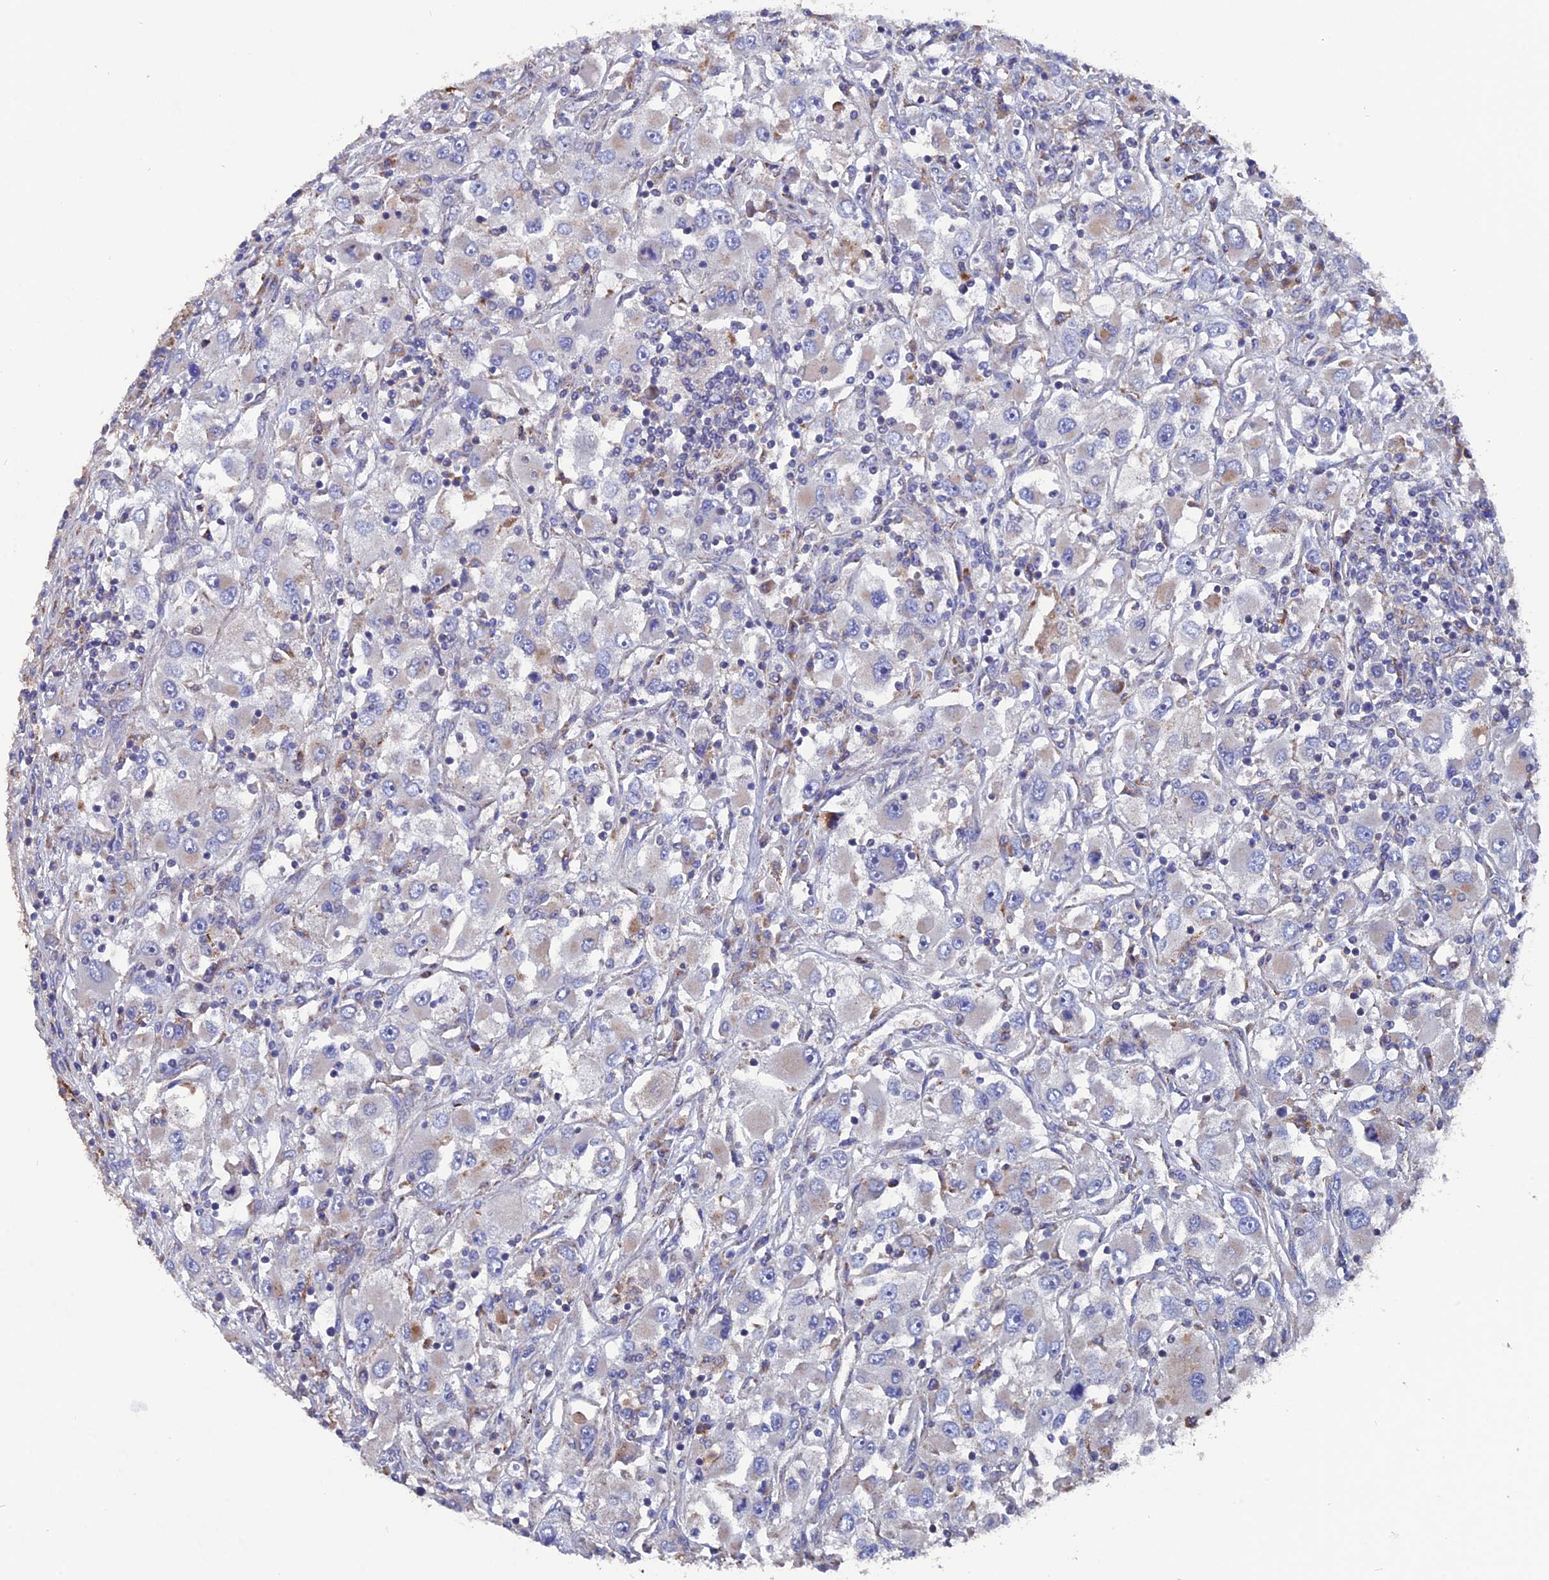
{"staining": {"intensity": "weak", "quantity": "<25%", "location": "cytoplasmic/membranous"}, "tissue": "renal cancer", "cell_type": "Tumor cells", "image_type": "cancer", "snomed": [{"axis": "morphology", "description": "Adenocarcinoma, NOS"}, {"axis": "topography", "description": "Kidney"}], "caption": "There is no significant positivity in tumor cells of renal adenocarcinoma.", "gene": "TGFA", "patient": {"sex": "female", "age": 52}}